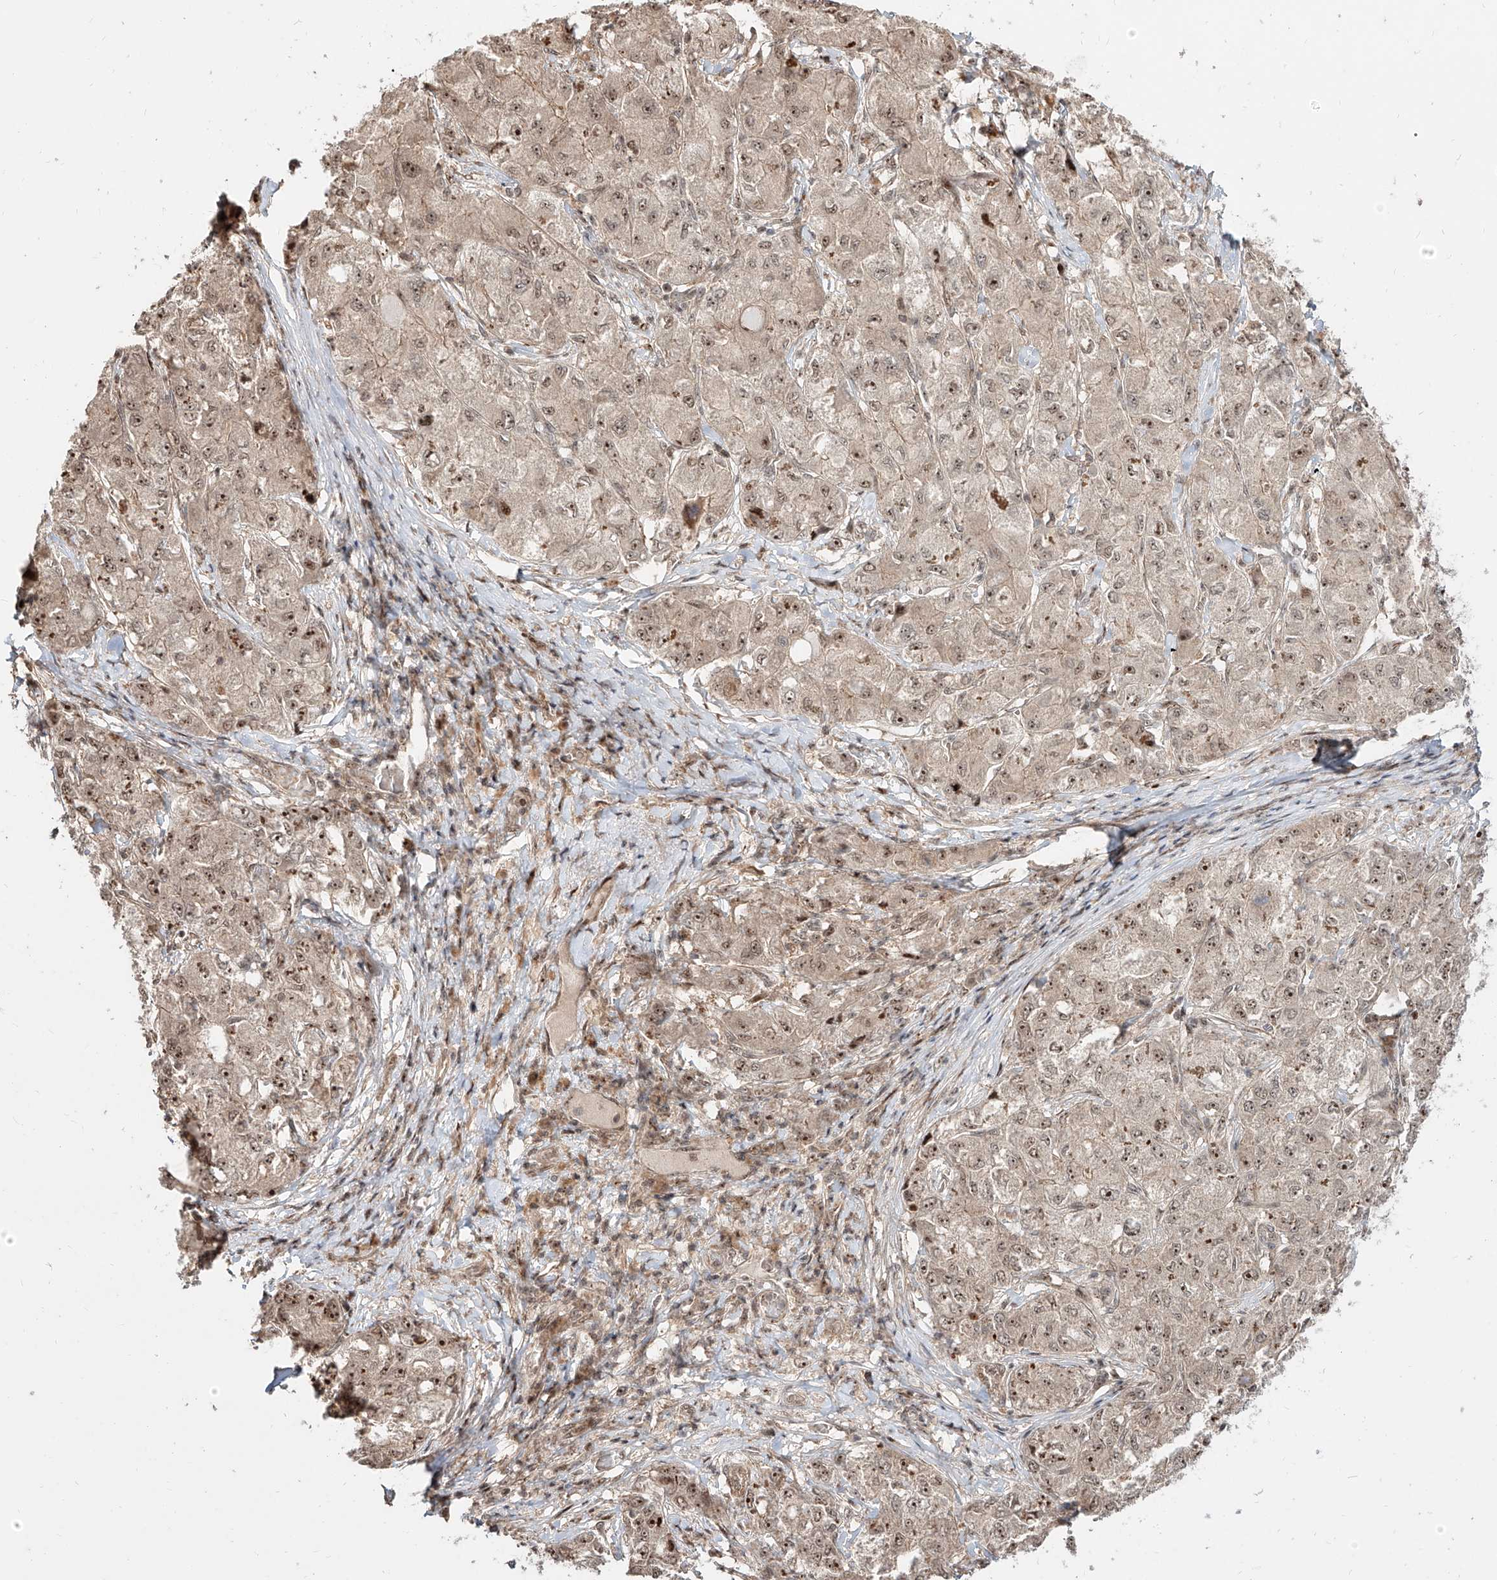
{"staining": {"intensity": "moderate", "quantity": ">75%", "location": "cytoplasmic/membranous,nuclear"}, "tissue": "liver cancer", "cell_type": "Tumor cells", "image_type": "cancer", "snomed": [{"axis": "morphology", "description": "Carcinoma, Hepatocellular, NOS"}, {"axis": "topography", "description": "Liver"}], "caption": "Approximately >75% of tumor cells in human hepatocellular carcinoma (liver) display moderate cytoplasmic/membranous and nuclear protein staining as visualized by brown immunohistochemical staining.", "gene": "ZNF710", "patient": {"sex": "male", "age": 80}}